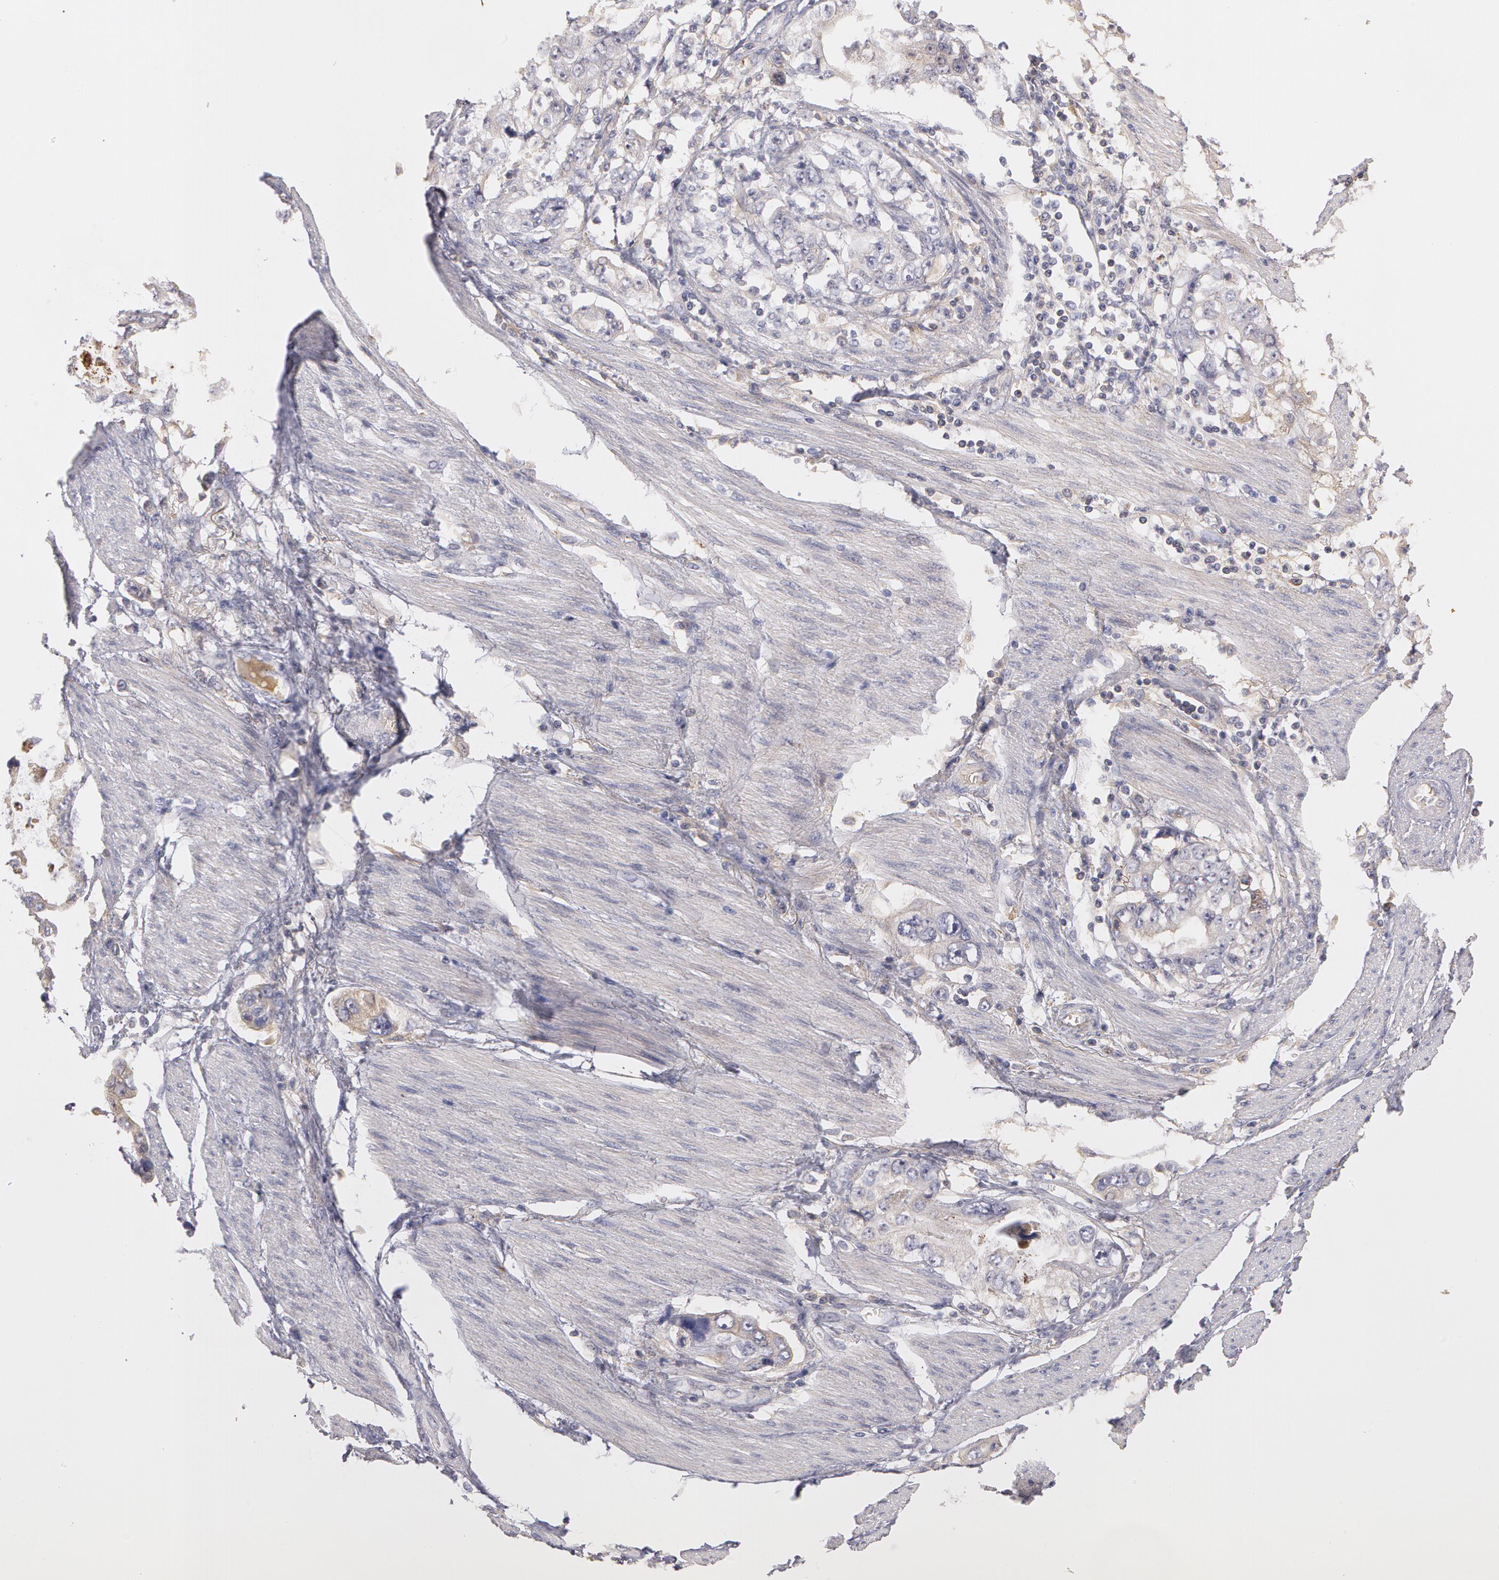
{"staining": {"intensity": "negative", "quantity": "none", "location": "none"}, "tissue": "stomach cancer", "cell_type": "Tumor cells", "image_type": "cancer", "snomed": [{"axis": "morphology", "description": "Adenocarcinoma, NOS"}, {"axis": "topography", "description": "Pancreas"}, {"axis": "topography", "description": "Stomach, upper"}], "caption": "An immunohistochemistry (IHC) photomicrograph of stomach cancer (adenocarcinoma) is shown. There is no staining in tumor cells of stomach cancer (adenocarcinoma). The staining is performed using DAB (3,3'-diaminobenzidine) brown chromogen with nuclei counter-stained in using hematoxylin.", "gene": "C1R", "patient": {"sex": "male", "age": 77}}